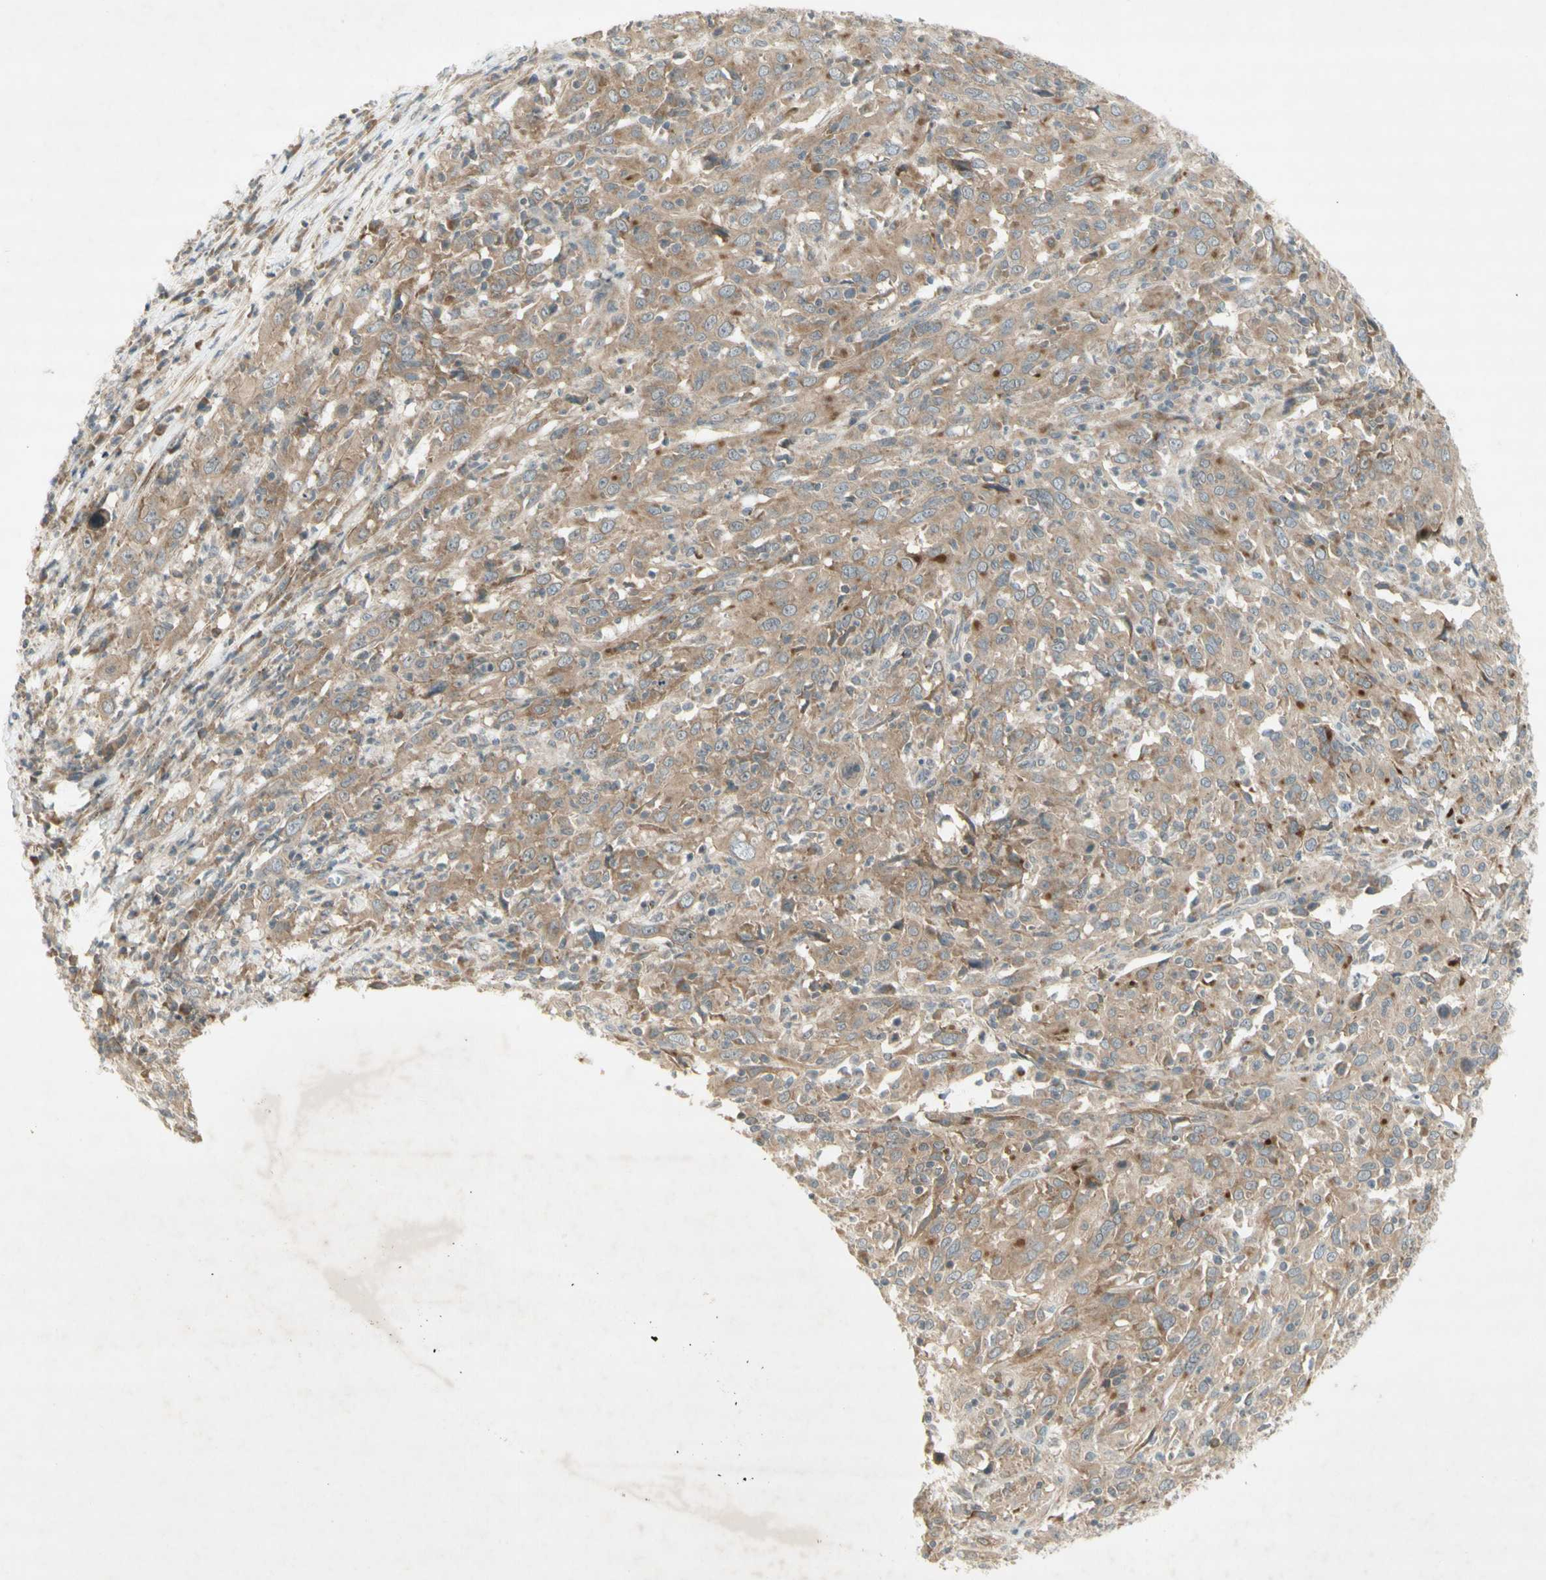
{"staining": {"intensity": "moderate", "quantity": ">75%", "location": "cytoplasmic/membranous"}, "tissue": "cervical cancer", "cell_type": "Tumor cells", "image_type": "cancer", "snomed": [{"axis": "morphology", "description": "Squamous cell carcinoma, NOS"}, {"axis": "topography", "description": "Cervix"}], "caption": "Protein staining of cervical cancer tissue reveals moderate cytoplasmic/membranous expression in approximately >75% of tumor cells. (DAB (3,3'-diaminobenzidine) = brown stain, brightfield microscopy at high magnification).", "gene": "ETF1", "patient": {"sex": "female", "age": 46}}